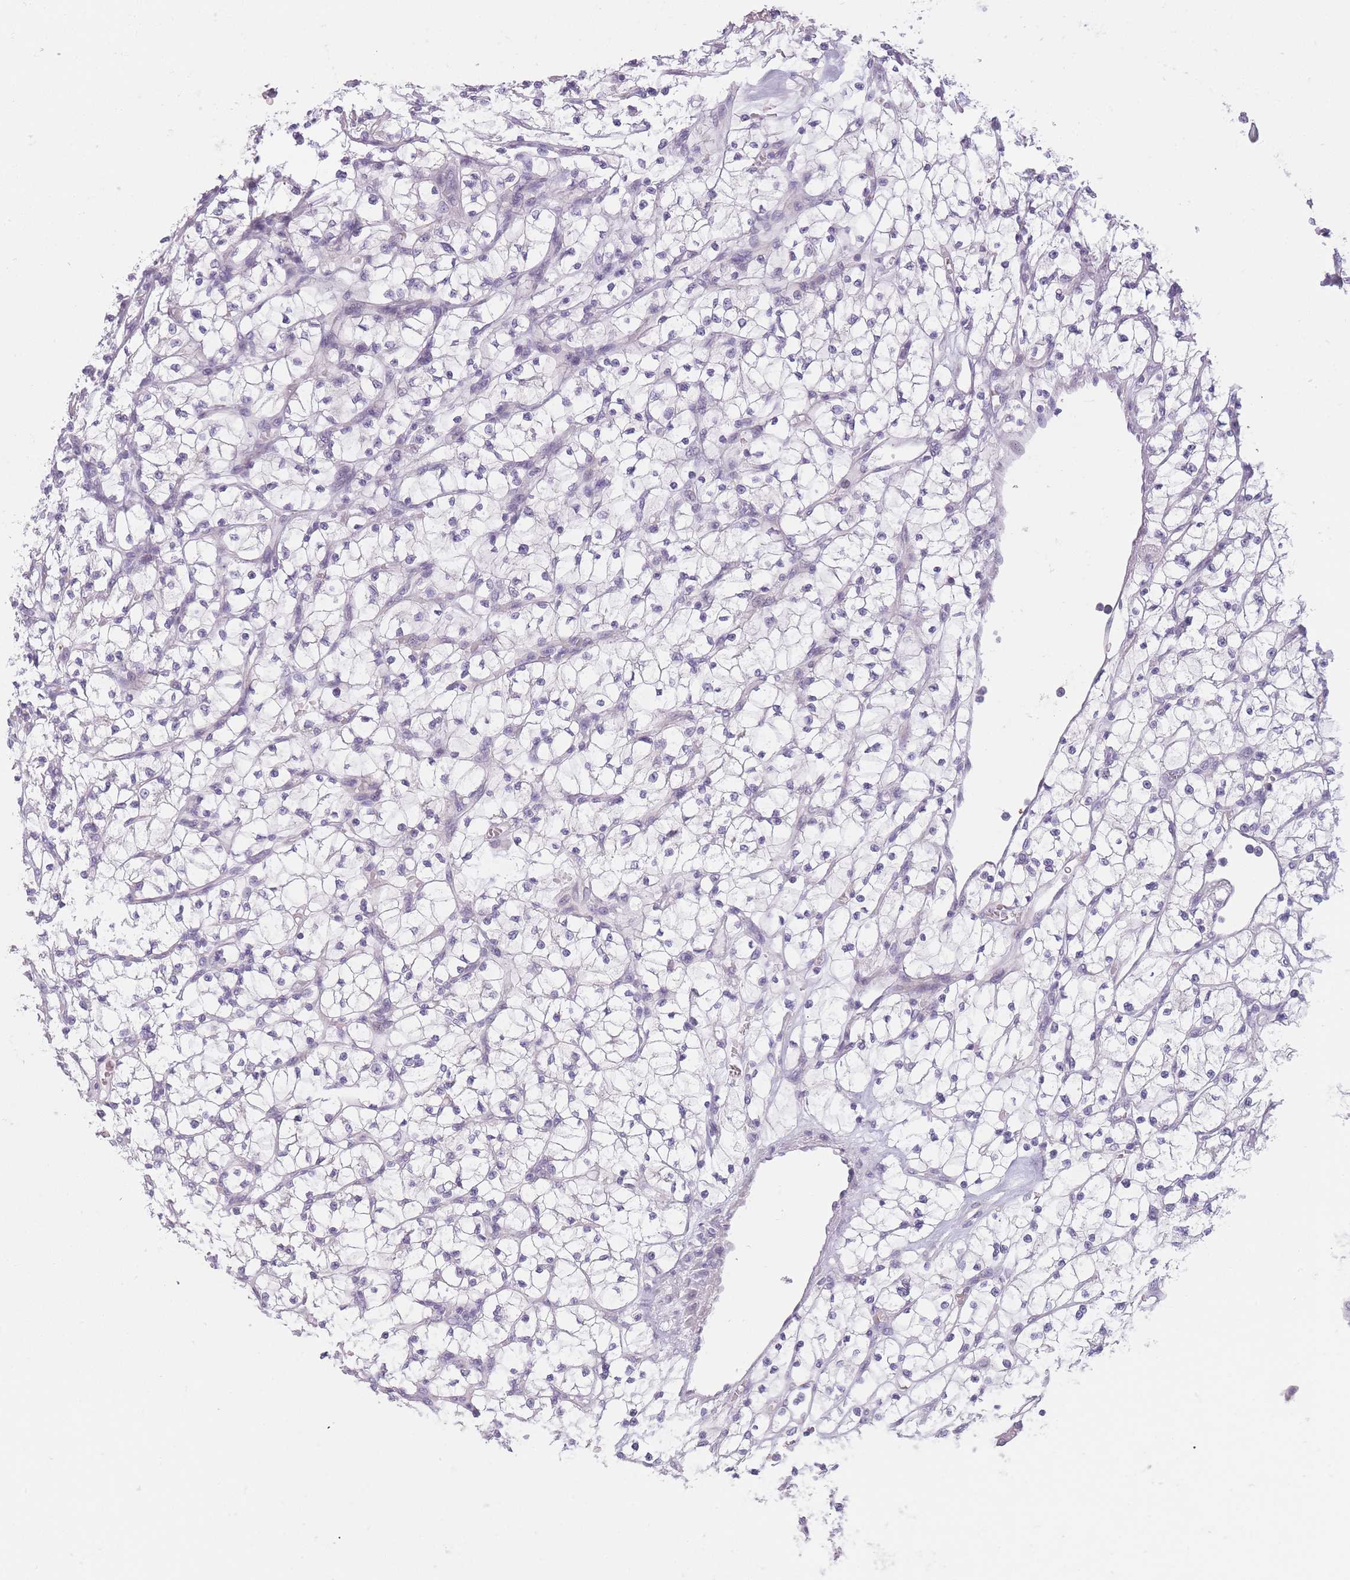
{"staining": {"intensity": "negative", "quantity": "none", "location": "none"}, "tissue": "renal cancer", "cell_type": "Tumor cells", "image_type": "cancer", "snomed": [{"axis": "morphology", "description": "Adenocarcinoma, NOS"}, {"axis": "topography", "description": "Kidney"}], "caption": "This image is of adenocarcinoma (renal) stained with IHC to label a protein in brown with the nuclei are counter-stained blue. There is no staining in tumor cells. Brightfield microscopy of immunohistochemistry stained with DAB (3,3'-diaminobenzidine) (brown) and hematoxylin (blue), captured at high magnification.", "gene": "TMEM236", "patient": {"sex": "female", "age": 64}}